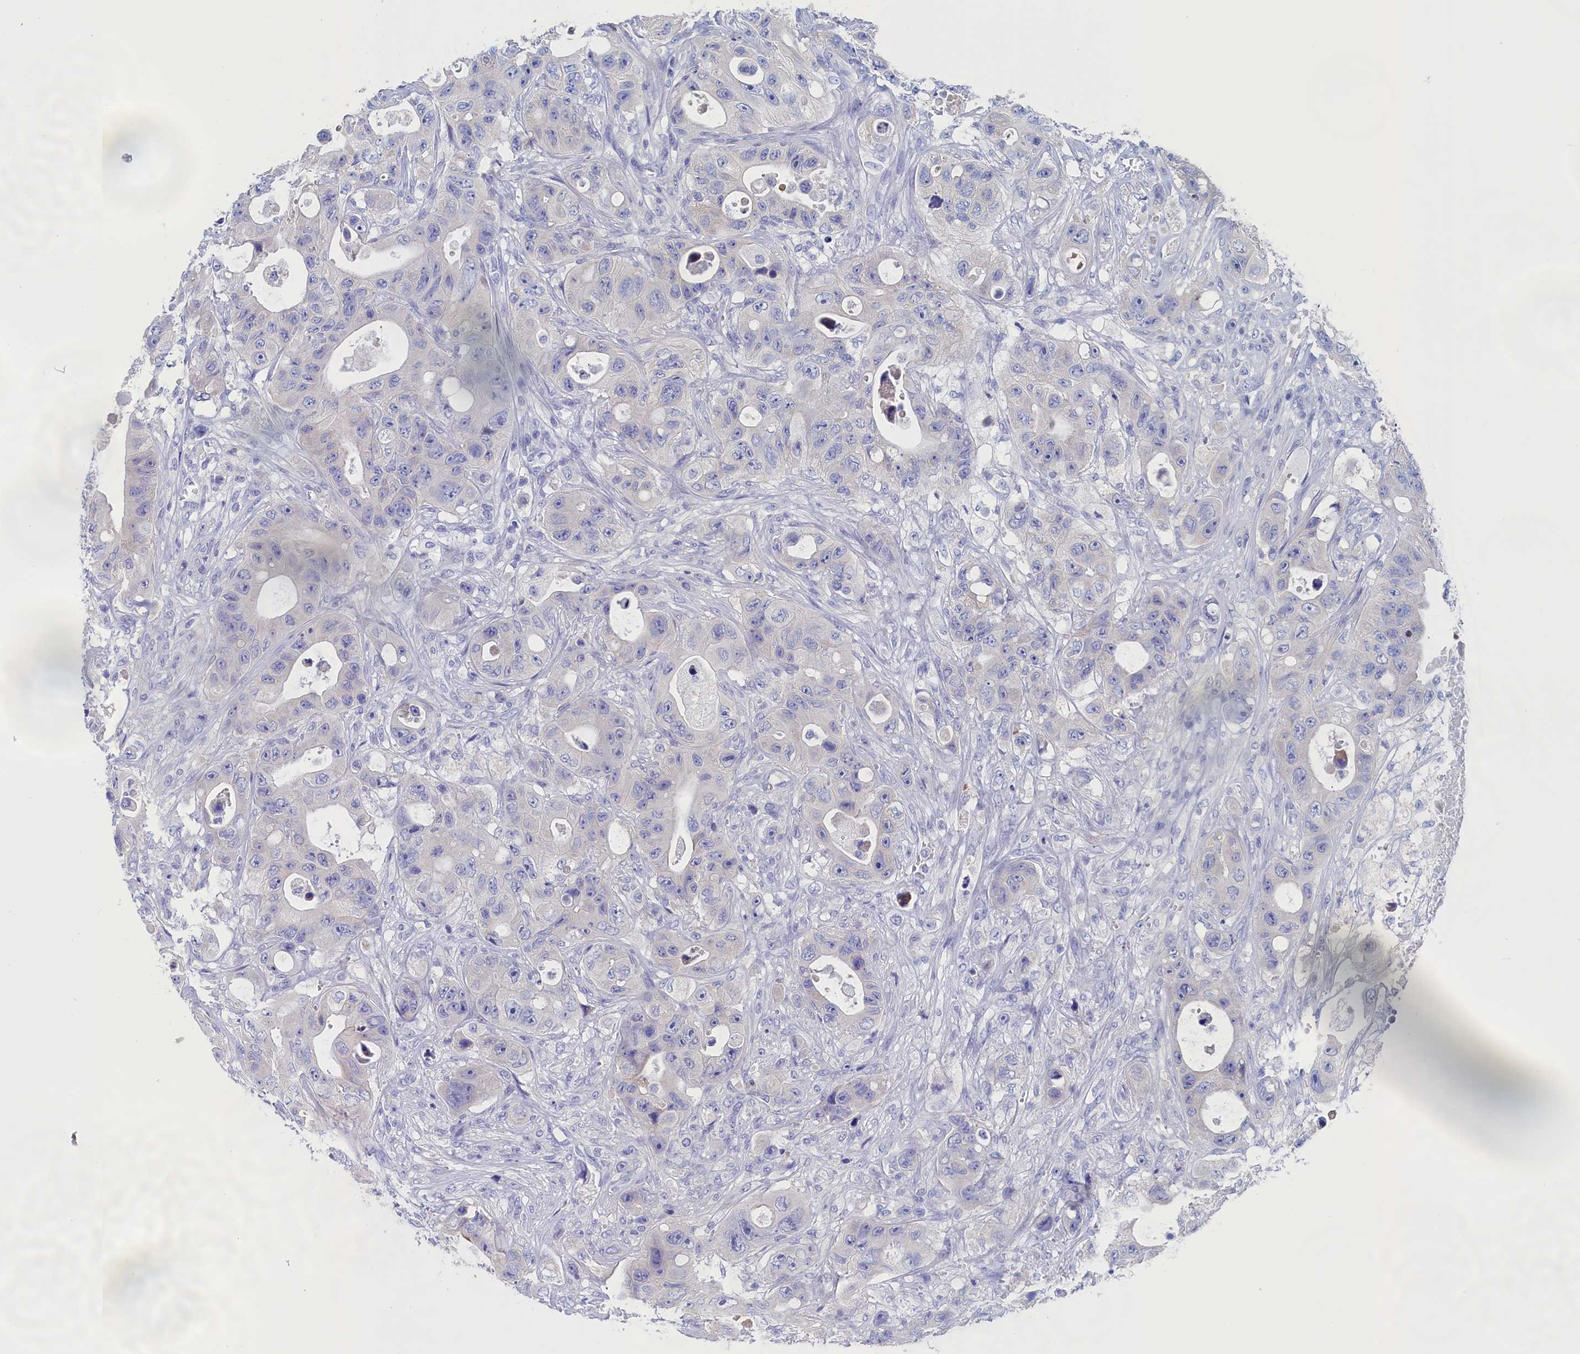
{"staining": {"intensity": "negative", "quantity": "none", "location": "none"}, "tissue": "colorectal cancer", "cell_type": "Tumor cells", "image_type": "cancer", "snomed": [{"axis": "morphology", "description": "Adenocarcinoma, NOS"}, {"axis": "topography", "description": "Colon"}], "caption": "A high-resolution image shows immunohistochemistry (IHC) staining of colorectal cancer, which displays no significant staining in tumor cells.", "gene": "ANKRD2", "patient": {"sex": "female", "age": 46}}